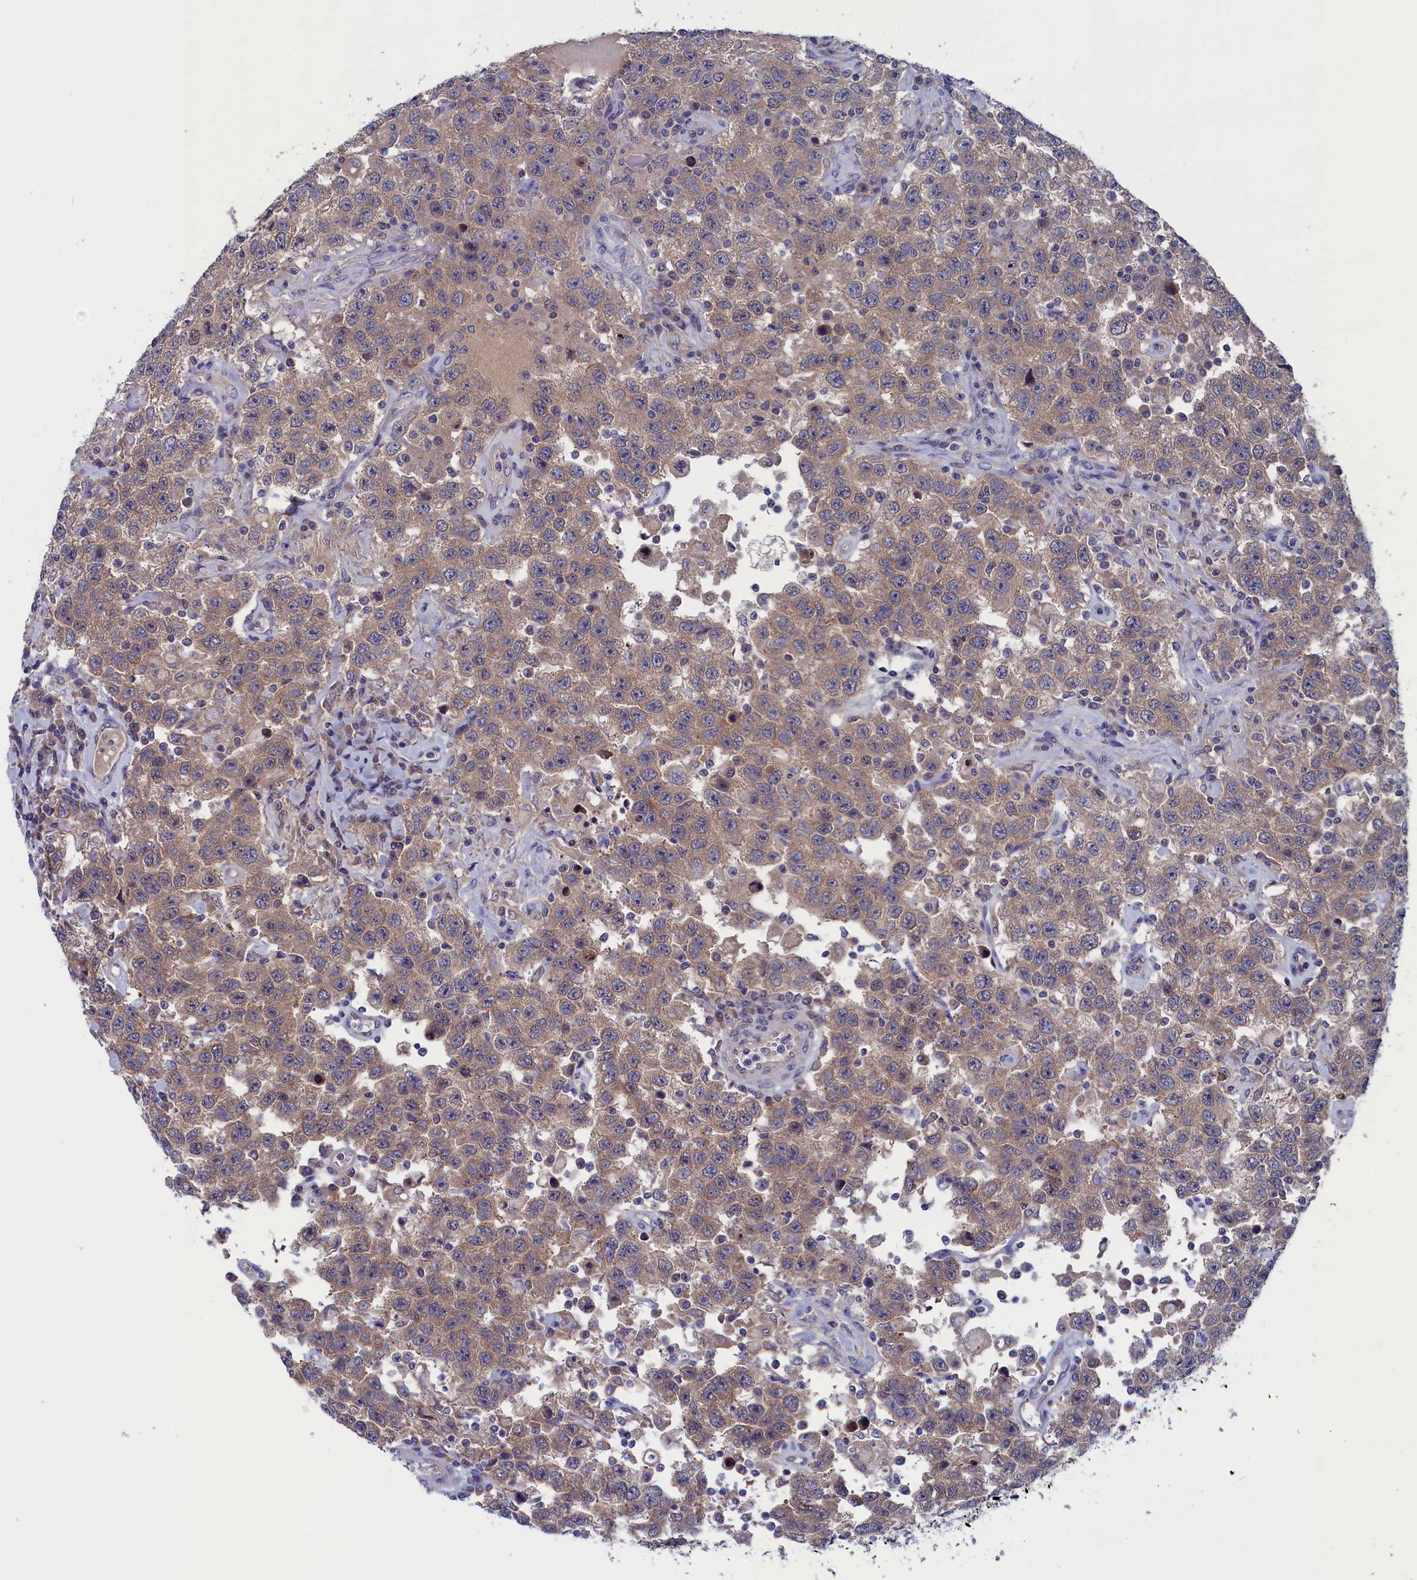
{"staining": {"intensity": "moderate", "quantity": ">75%", "location": "cytoplasmic/membranous"}, "tissue": "testis cancer", "cell_type": "Tumor cells", "image_type": "cancer", "snomed": [{"axis": "morphology", "description": "Seminoma, NOS"}, {"axis": "topography", "description": "Testis"}], "caption": "Human testis seminoma stained for a protein (brown) reveals moderate cytoplasmic/membranous positive positivity in approximately >75% of tumor cells.", "gene": "SPATA13", "patient": {"sex": "male", "age": 41}}